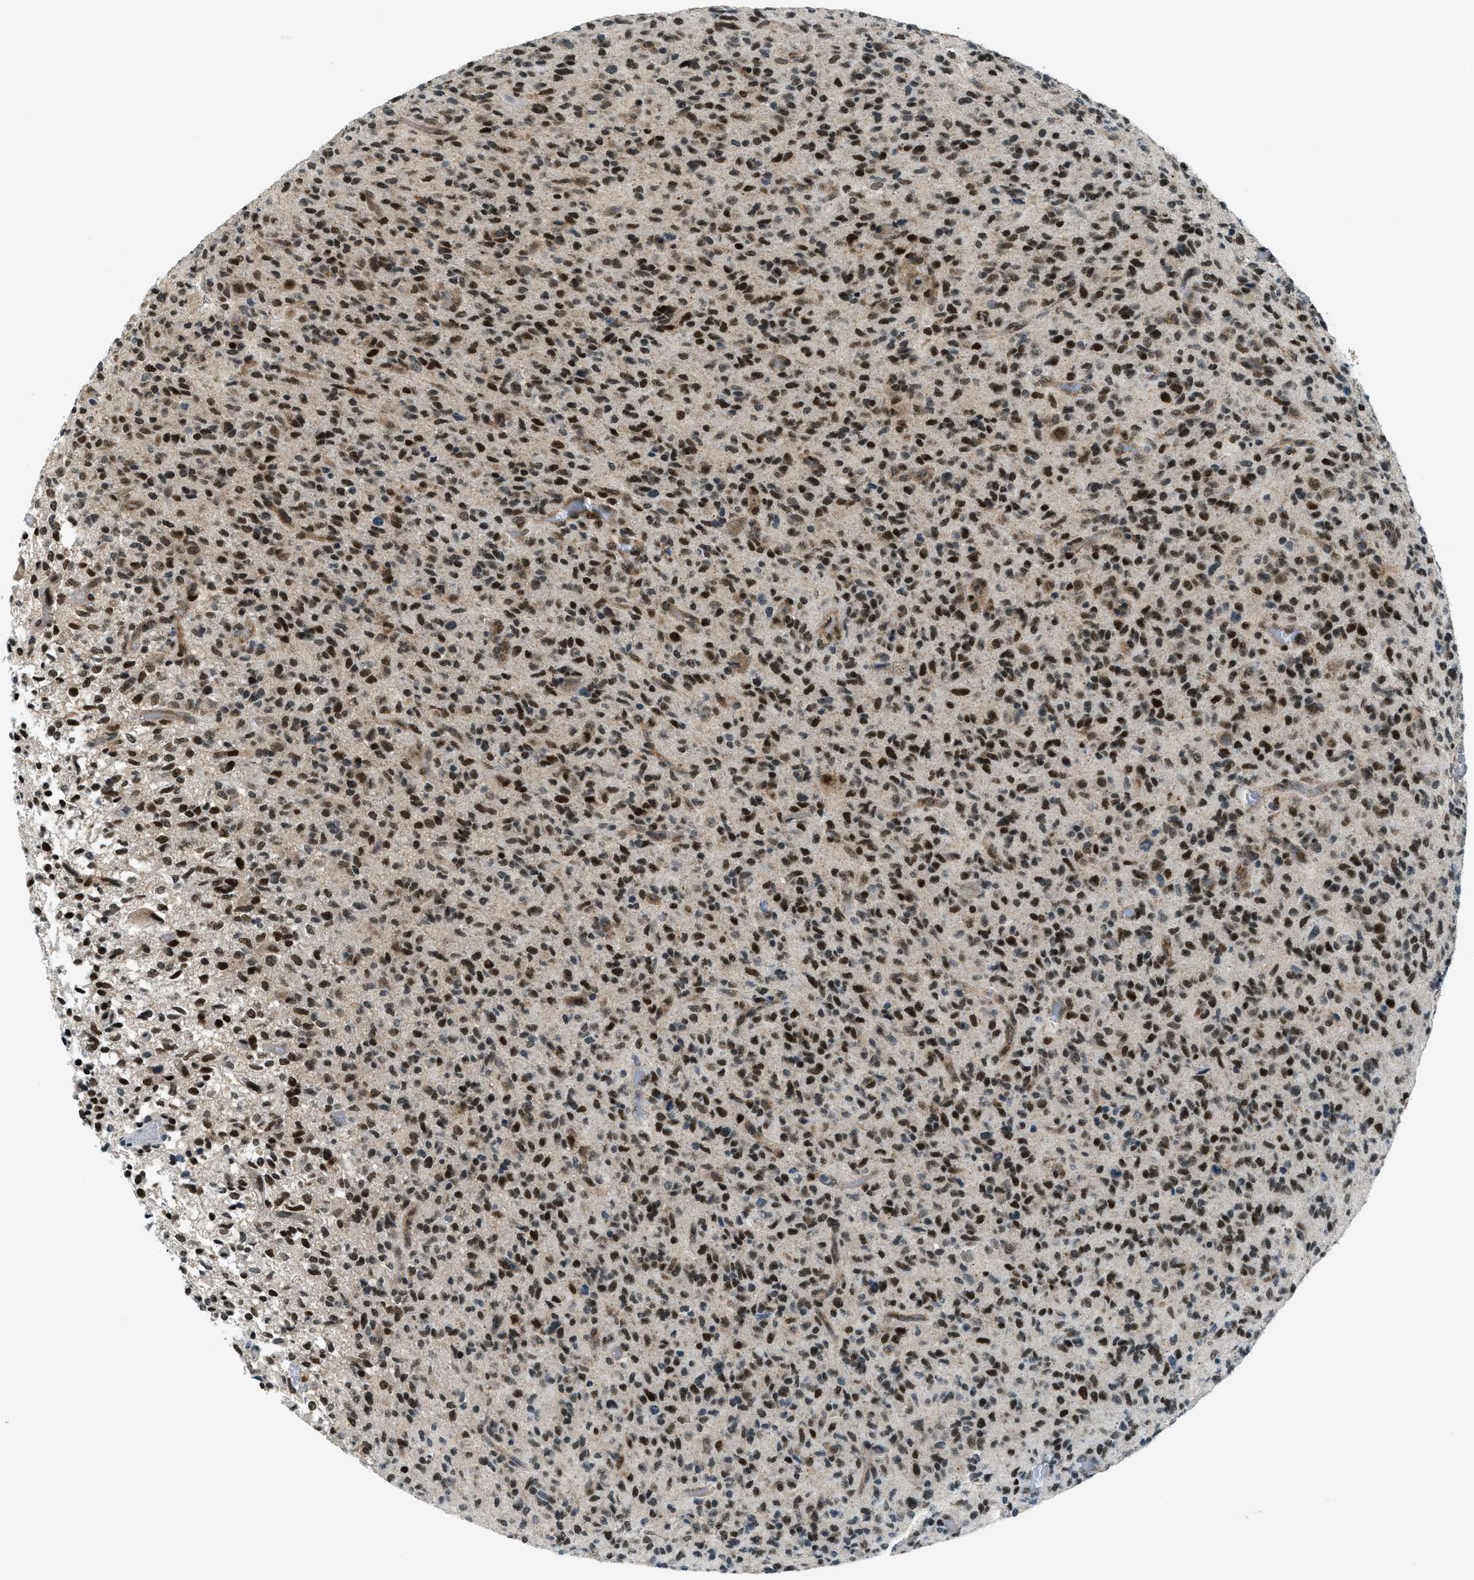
{"staining": {"intensity": "strong", "quantity": ">75%", "location": "nuclear"}, "tissue": "glioma", "cell_type": "Tumor cells", "image_type": "cancer", "snomed": [{"axis": "morphology", "description": "Glioma, malignant, High grade"}, {"axis": "topography", "description": "Brain"}], "caption": "There is high levels of strong nuclear staining in tumor cells of glioma, as demonstrated by immunohistochemical staining (brown color).", "gene": "KLF6", "patient": {"sex": "male", "age": 71}}